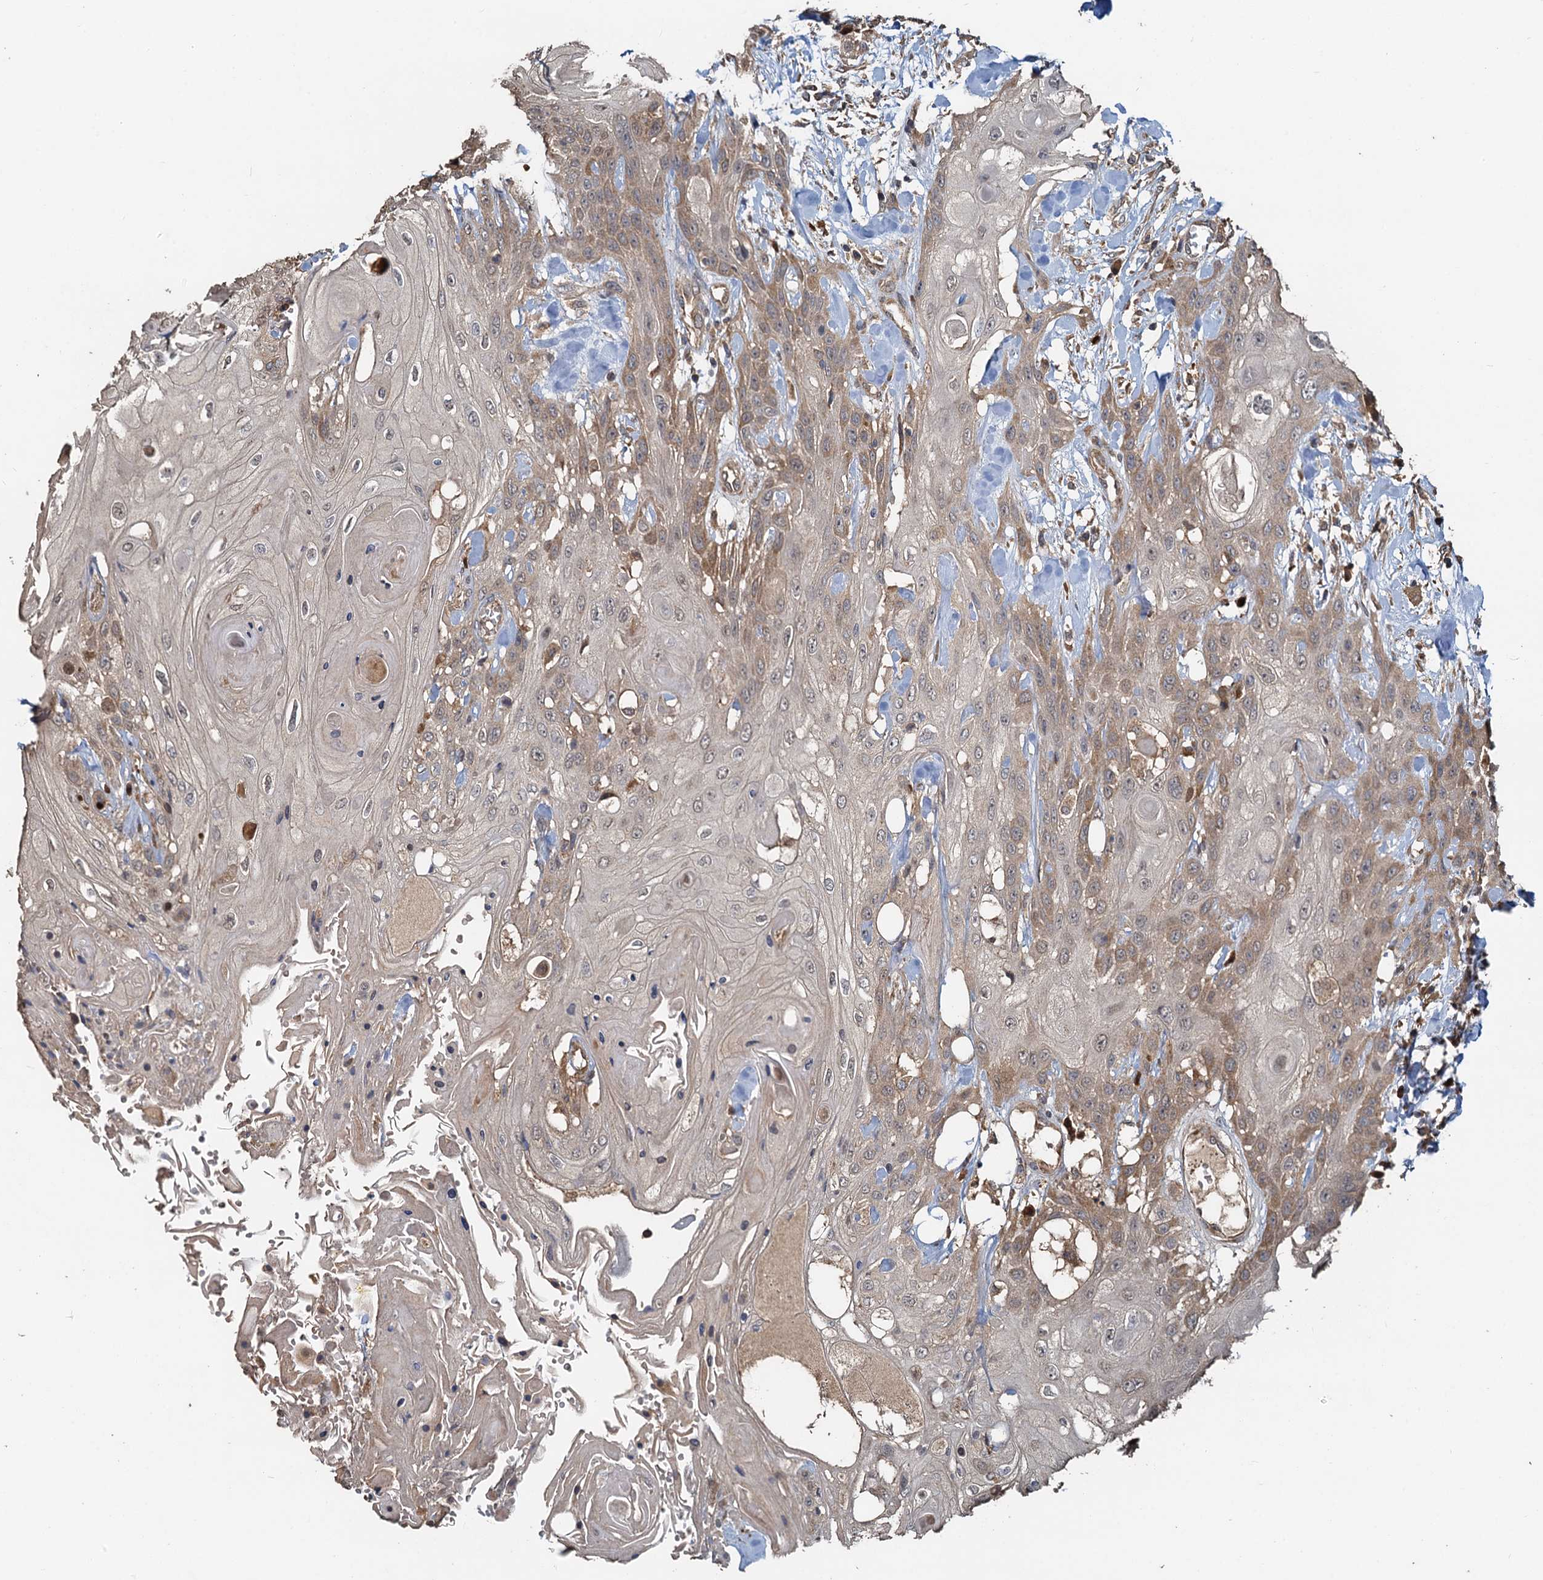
{"staining": {"intensity": "moderate", "quantity": "<25%", "location": "cytoplasmic/membranous"}, "tissue": "head and neck cancer", "cell_type": "Tumor cells", "image_type": "cancer", "snomed": [{"axis": "morphology", "description": "Squamous cell carcinoma, NOS"}, {"axis": "topography", "description": "Head-Neck"}], "caption": "Head and neck cancer stained with IHC exhibits moderate cytoplasmic/membranous expression in approximately <25% of tumor cells.", "gene": "HYI", "patient": {"sex": "female", "age": 43}}